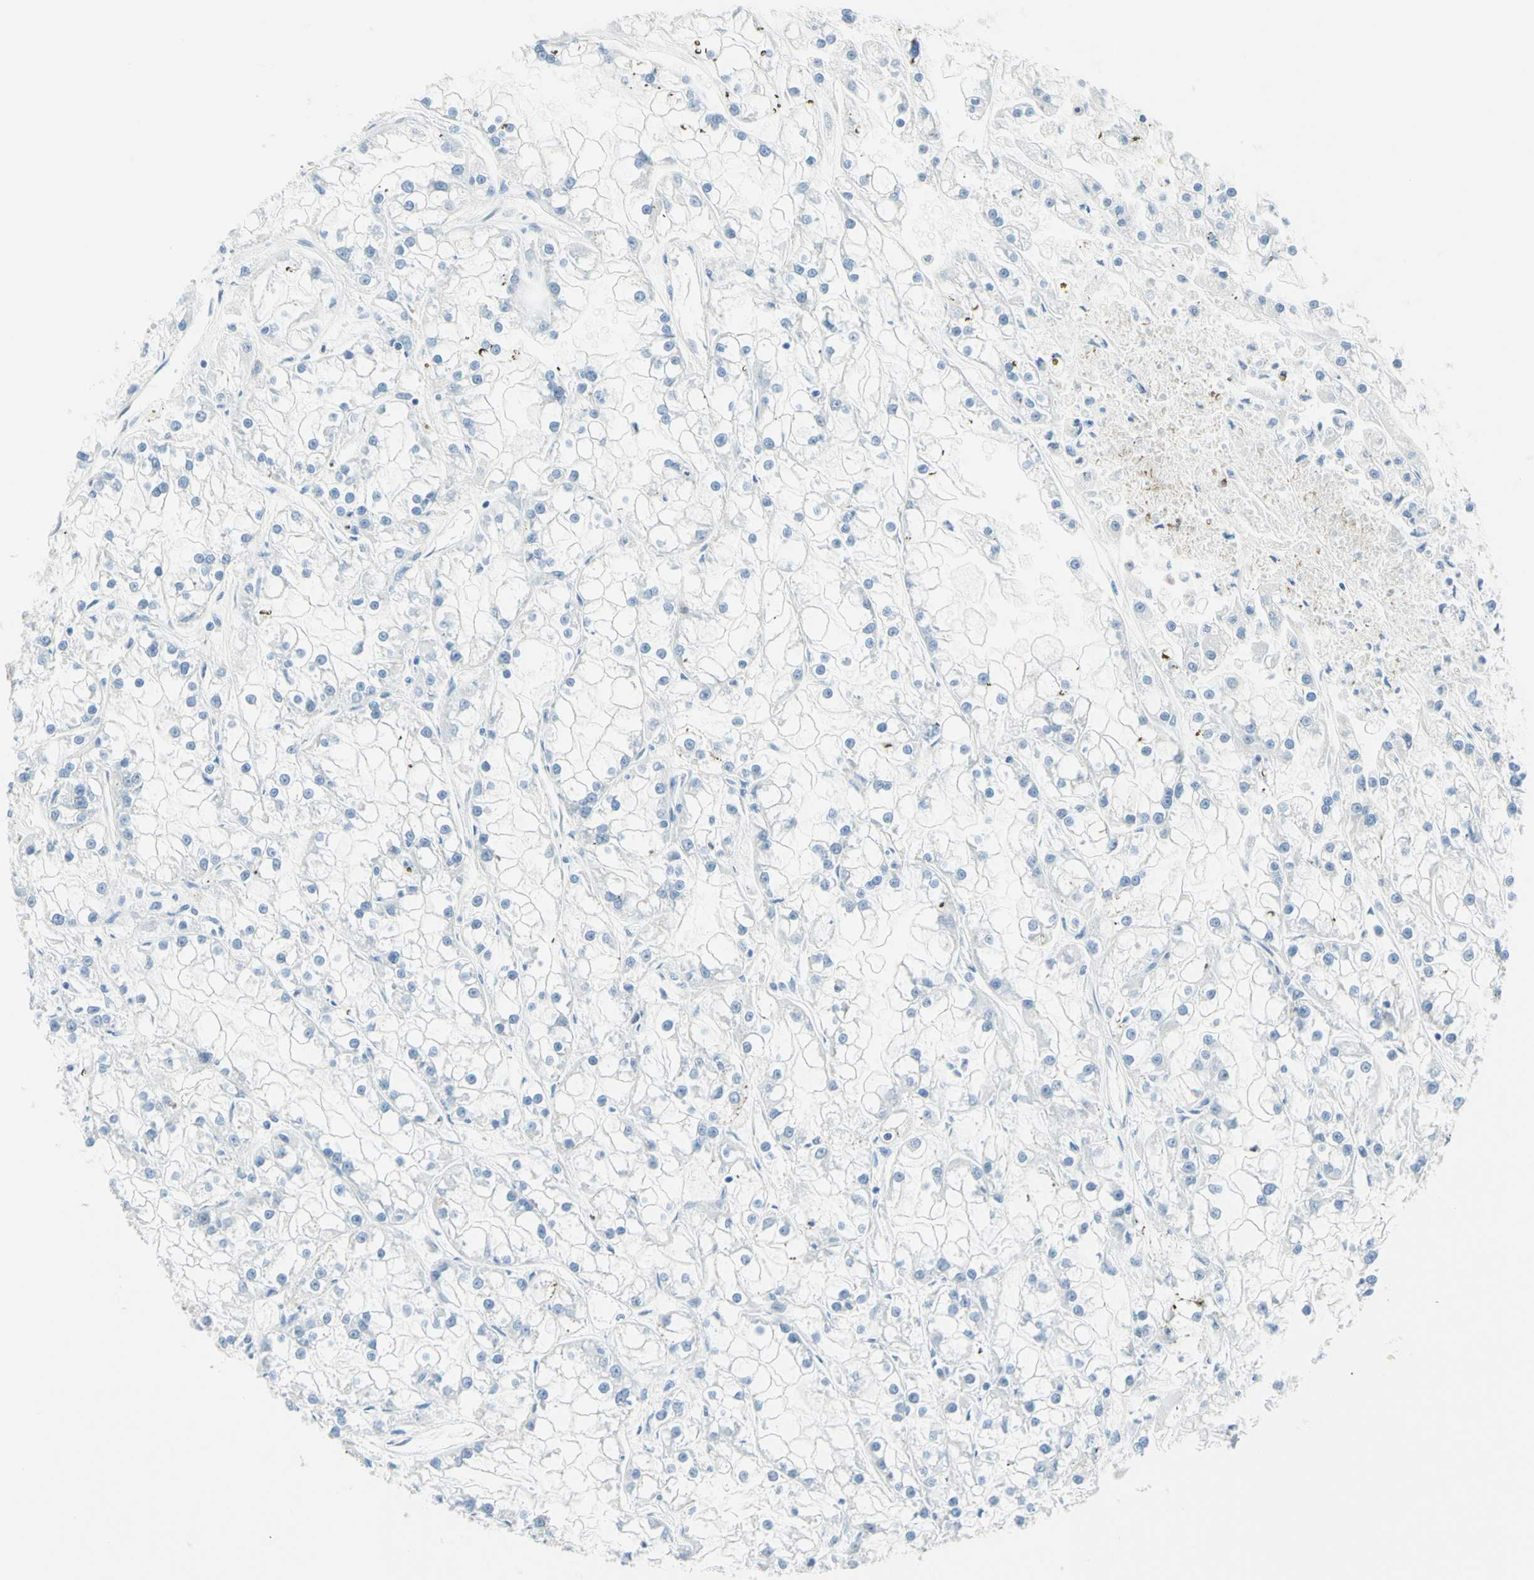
{"staining": {"intensity": "negative", "quantity": "none", "location": "none"}, "tissue": "renal cancer", "cell_type": "Tumor cells", "image_type": "cancer", "snomed": [{"axis": "morphology", "description": "Adenocarcinoma, NOS"}, {"axis": "topography", "description": "Kidney"}], "caption": "A high-resolution photomicrograph shows immunohistochemistry (IHC) staining of renal cancer (adenocarcinoma), which exhibits no significant staining in tumor cells.", "gene": "CYSLTR1", "patient": {"sex": "female", "age": 52}}